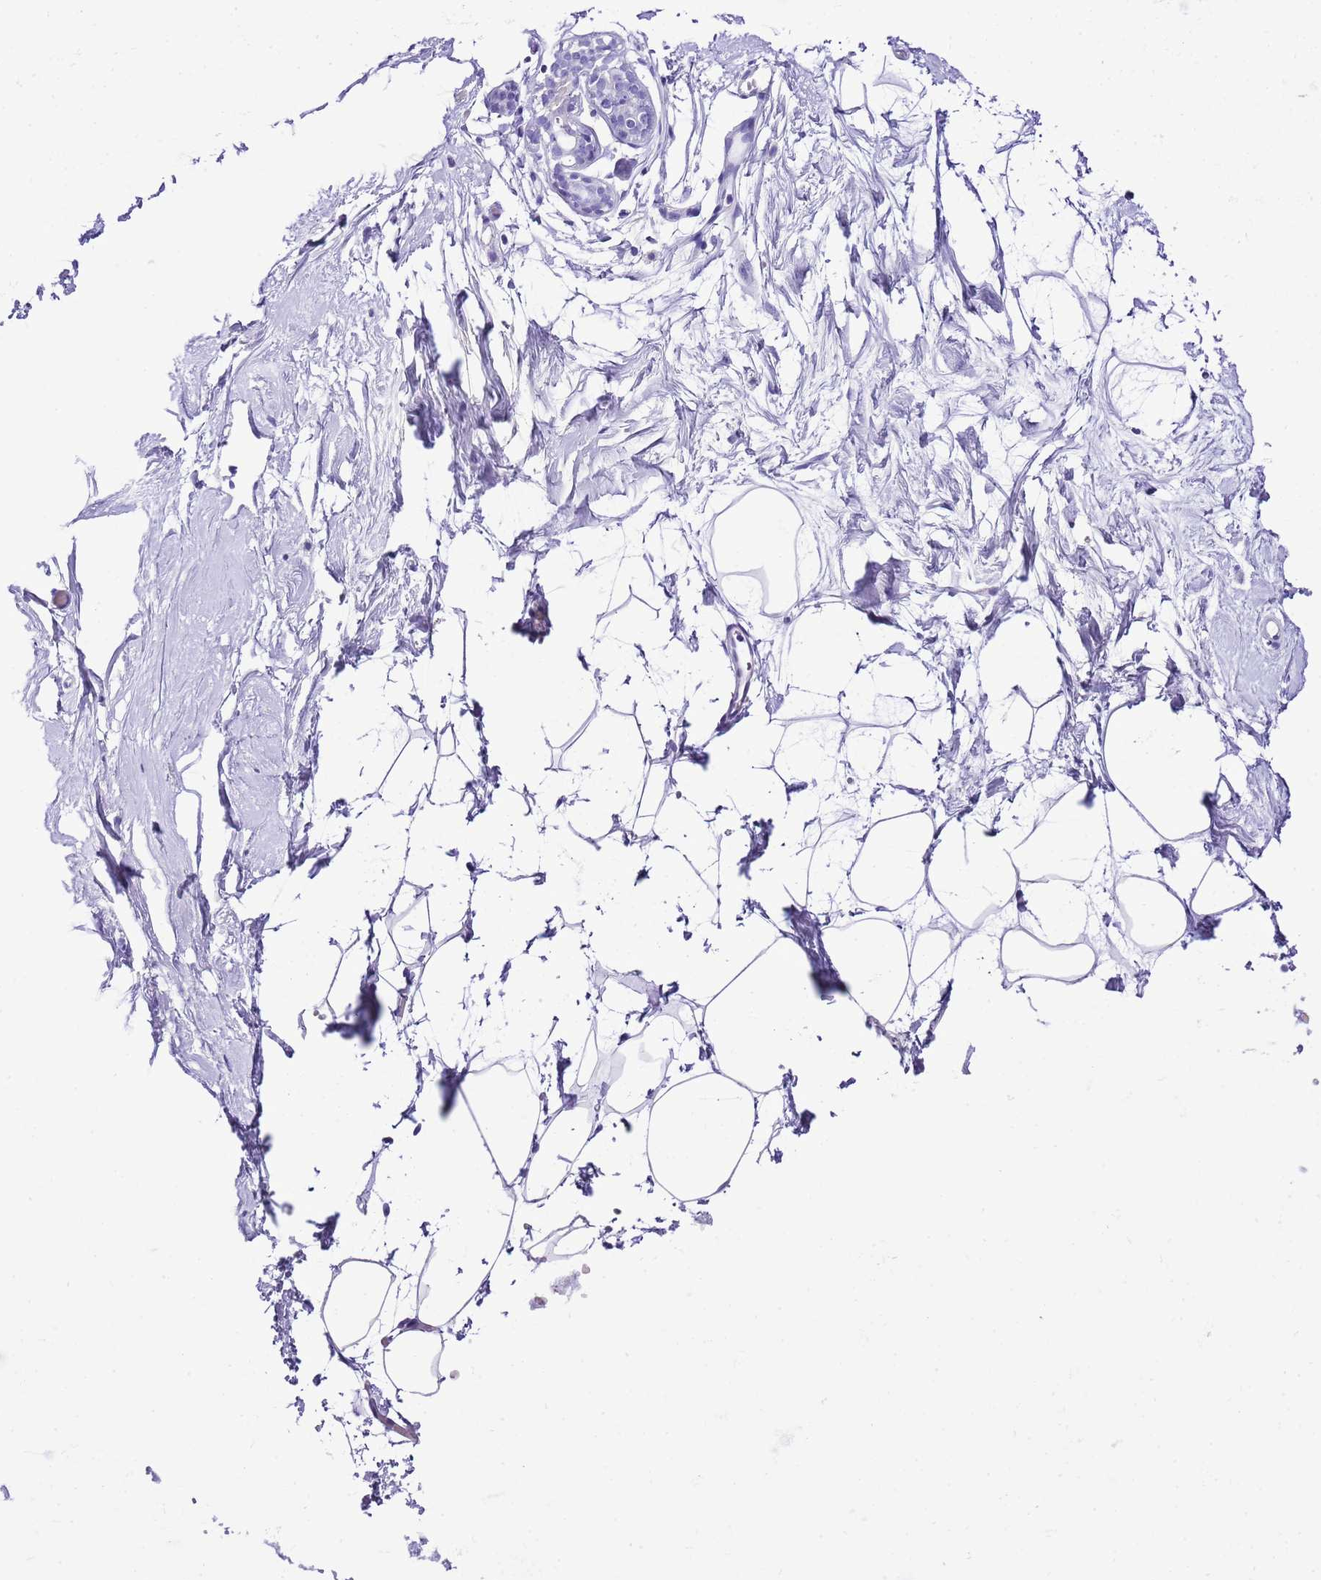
{"staining": {"intensity": "negative", "quantity": "none", "location": "none"}, "tissue": "breast", "cell_type": "Adipocytes", "image_type": "normal", "snomed": [{"axis": "morphology", "description": "Normal tissue, NOS"}, {"axis": "morphology", "description": "Adenoma, NOS"}, {"axis": "topography", "description": "Breast"}], "caption": "Adipocytes show no significant protein expression in unremarkable breast.", "gene": "KCNC1", "patient": {"sex": "female", "age": 23}}